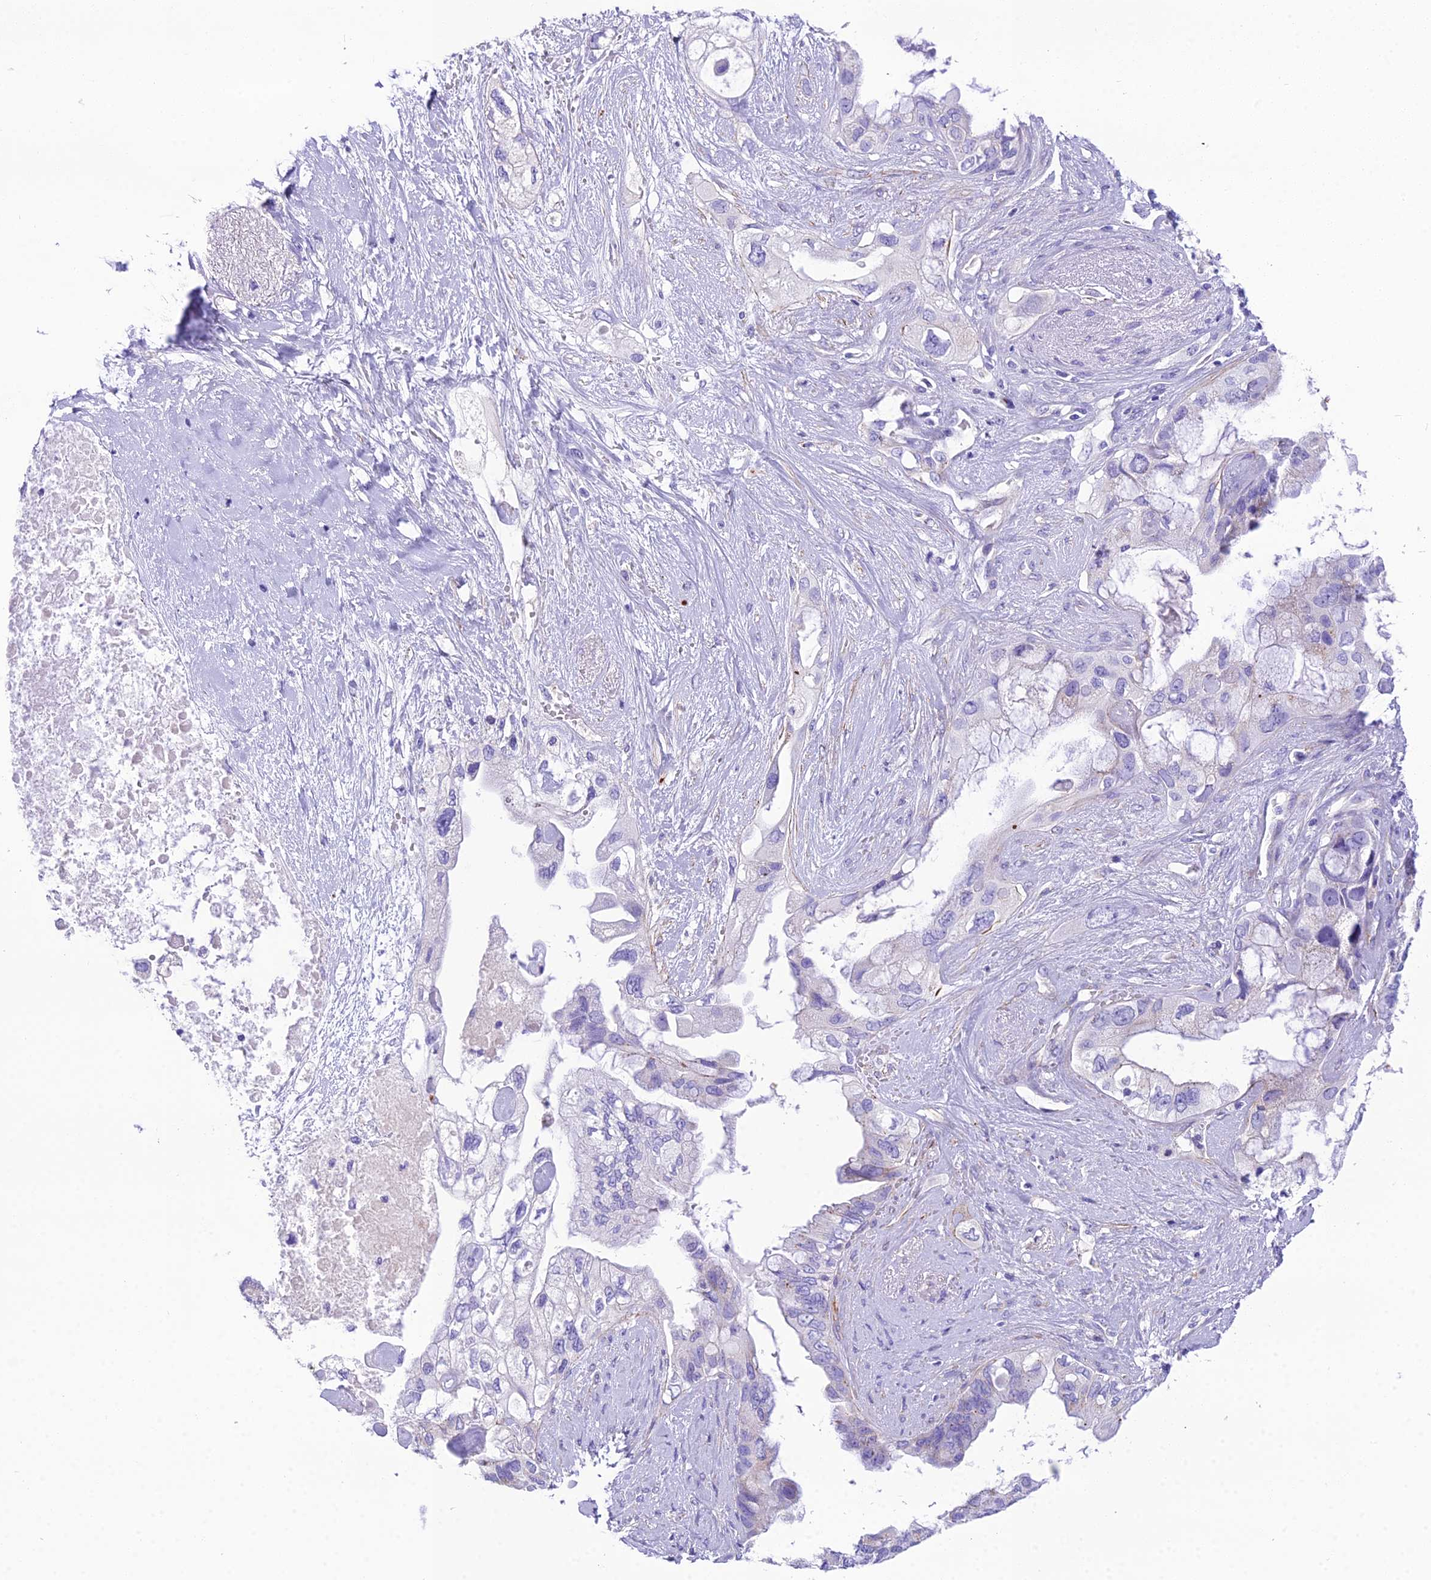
{"staining": {"intensity": "negative", "quantity": "none", "location": "none"}, "tissue": "pancreatic cancer", "cell_type": "Tumor cells", "image_type": "cancer", "snomed": [{"axis": "morphology", "description": "Adenocarcinoma, NOS"}, {"axis": "topography", "description": "Pancreas"}], "caption": "Tumor cells show no significant protein expression in pancreatic cancer.", "gene": "GFRA1", "patient": {"sex": "female", "age": 56}}